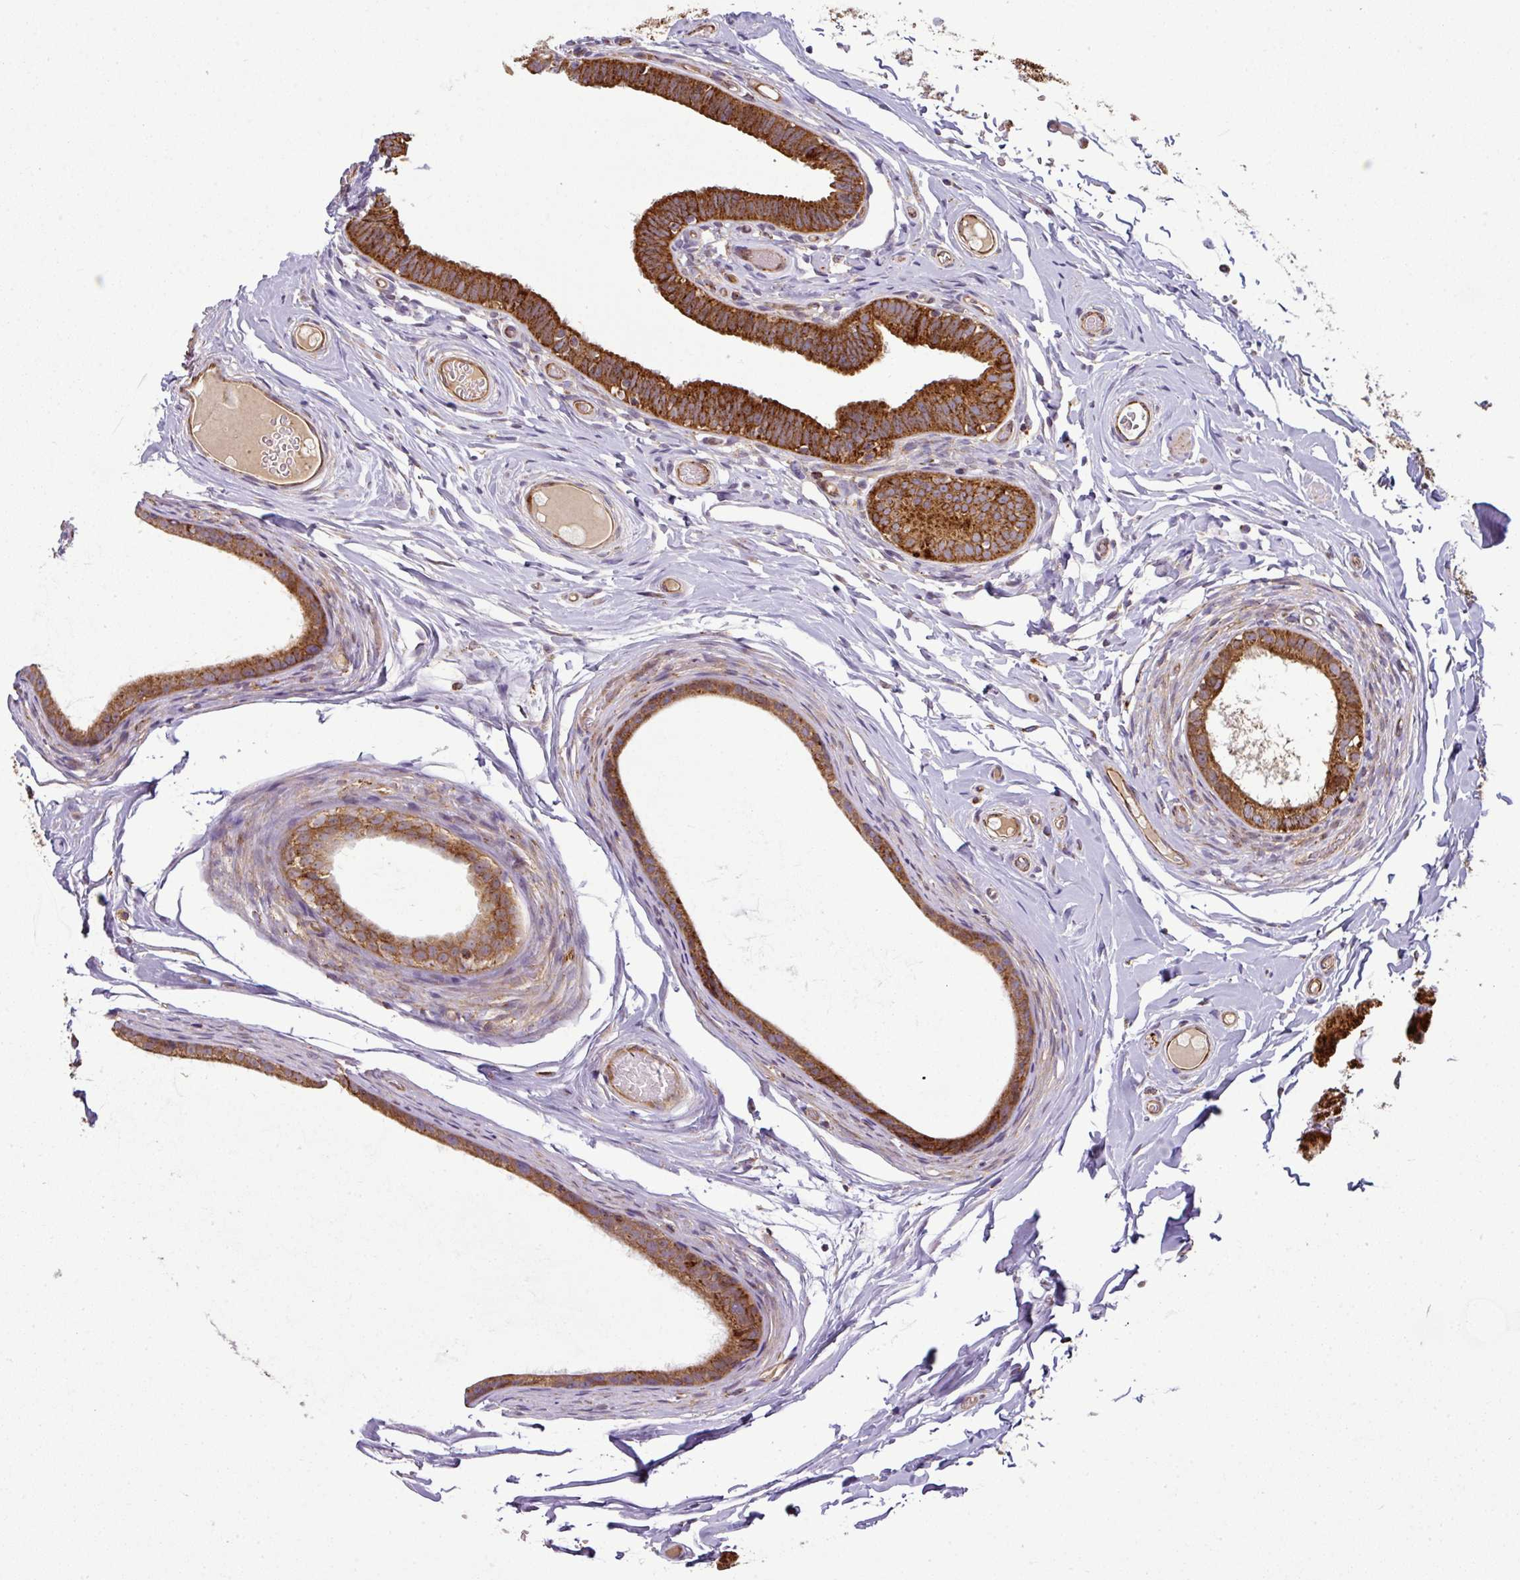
{"staining": {"intensity": "strong", "quantity": "25%-75%", "location": "cytoplasmic/membranous"}, "tissue": "epididymis", "cell_type": "Glandular cells", "image_type": "normal", "snomed": [{"axis": "morphology", "description": "Normal tissue, NOS"}, {"axis": "morphology", "description": "Carcinoma, Embryonal, NOS"}, {"axis": "topography", "description": "Testis"}, {"axis": "topography", "description": "Epididymis"}], "caption": "A micrograph of human epididymis stained for a protein displays strong cytoplasmic/membranous brown staining in glandular cells.", "gene": "PRELID3B", "patient": {"sex": "male", "age": 36}}